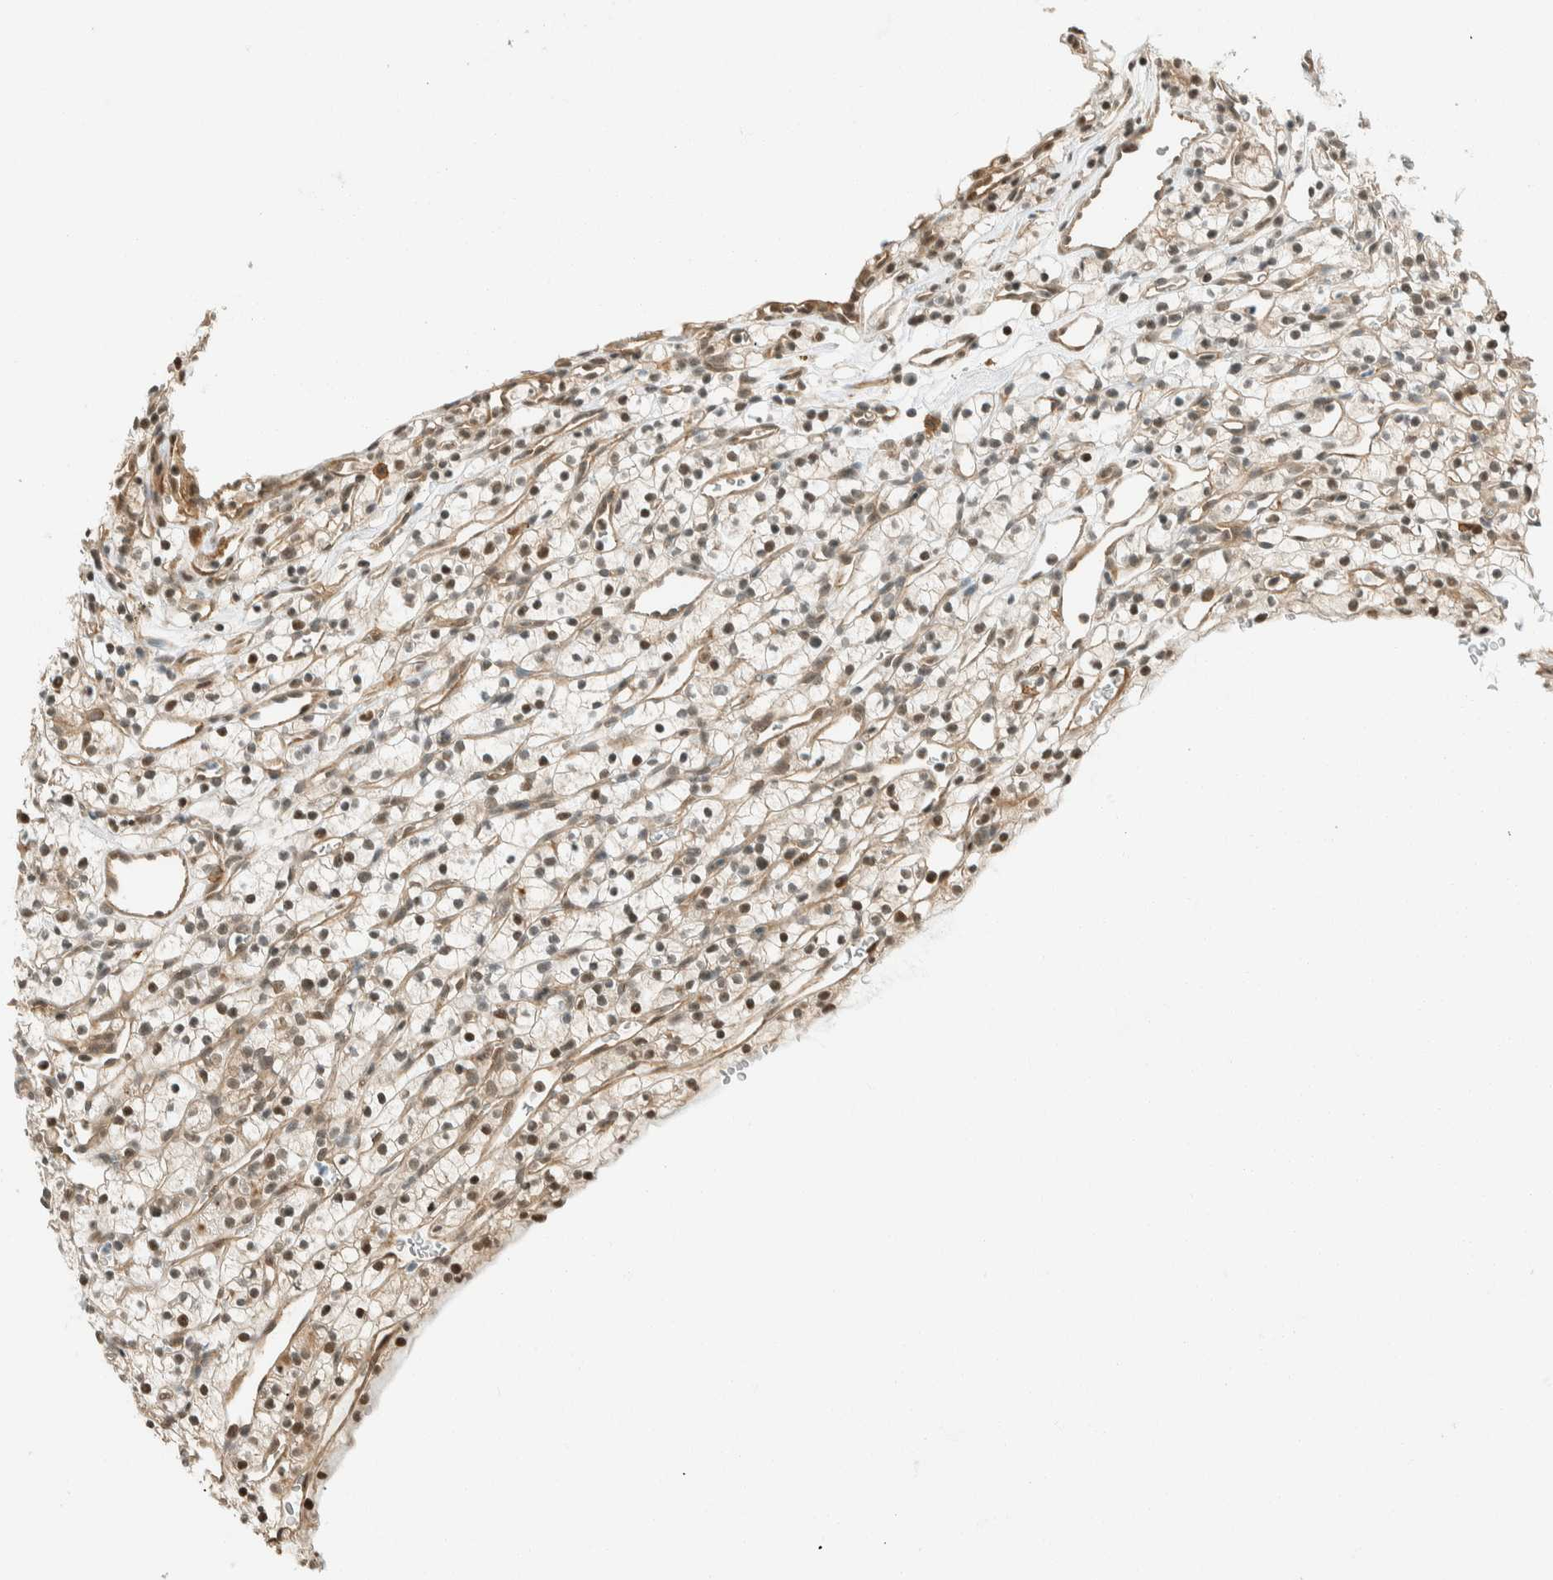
{"staining": {"intensity": "weak", "quantity": ">75%", "location": "cytoplasmic/membranous,nuclear"}, "tissue": "renal cancer", "cell_type": "Tumor cells", "image_type": "cancer", "snomed": [{"axis": "morphology", "description": "Adenocarcinoma, NOS"}, {"axis": "topography", "description": "Kidney"}], "caption": "The immunohistochemical stain highlights weak cytoplasmic/membranous and nuclear positivity in tumor cells of renal cancer tissue. The staining is performed using DAB (3,3'-diaminobenzidine) brown chromogen to label protein expression. The nuclei are counter-stained blue using hematoxylin.", "gene": "NIBAN2", "patient": {"sex": "female", "age": 57}}